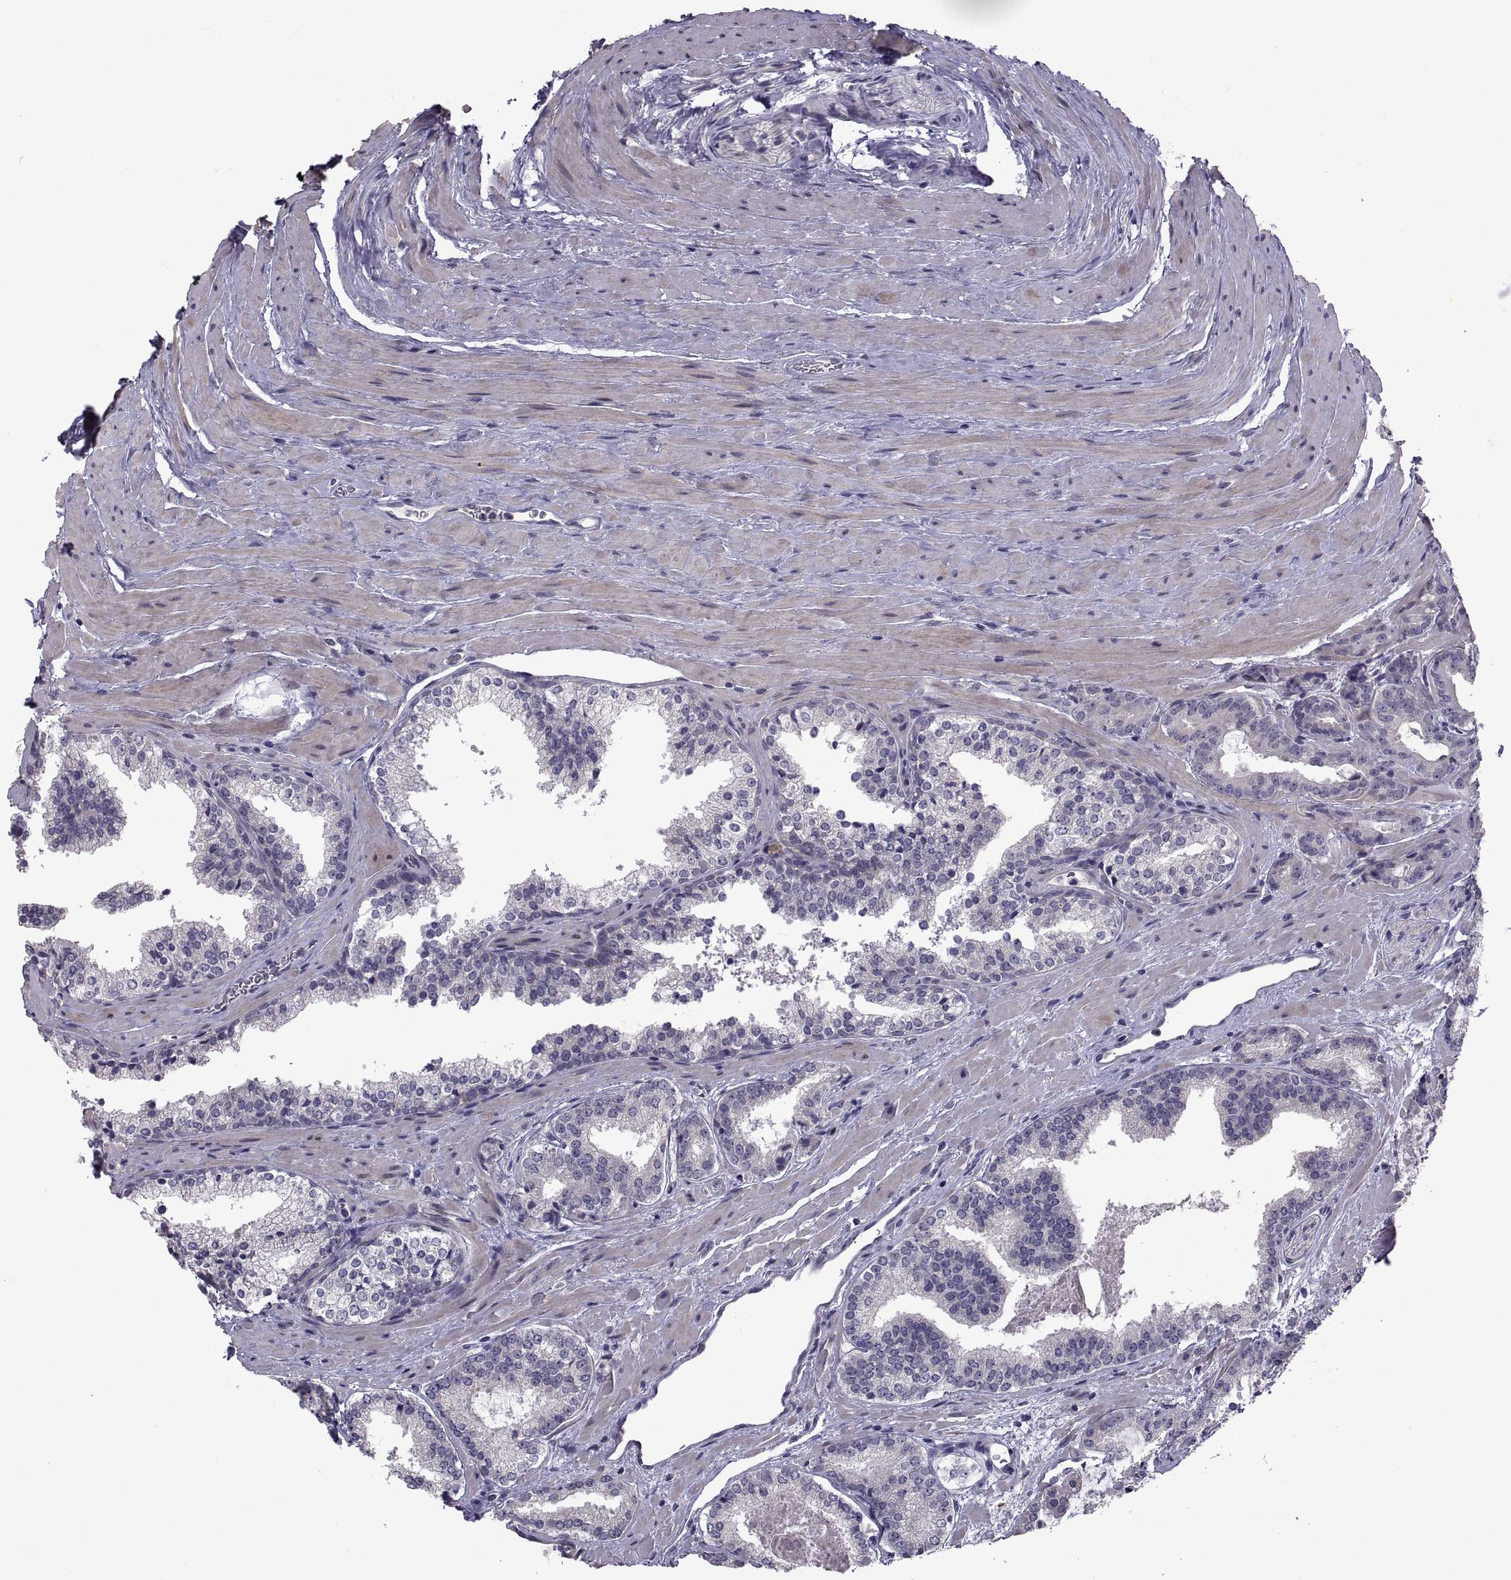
{"staining": {"intensity": "negative", "quantity": "none", "location": "none"}, "tissue": "prostate cancer", "cell_type": "Tumor cells", "image_type": "cancer", "snomed": [{"axis": "morphology", "description": "Adenocarcinoma, NOS"}, {"axis": "morphology", "description": "Adenocarcinoma, High grade"}, {"axis": "topography", "description": "Prostate"}], "caption": "This is a micrograph of IHC staining of prostate adenocarcinoma, which shows no expression in tumor cells.", "gene": "NPTX2", "patient": {"sex": "male", "age": 62}}